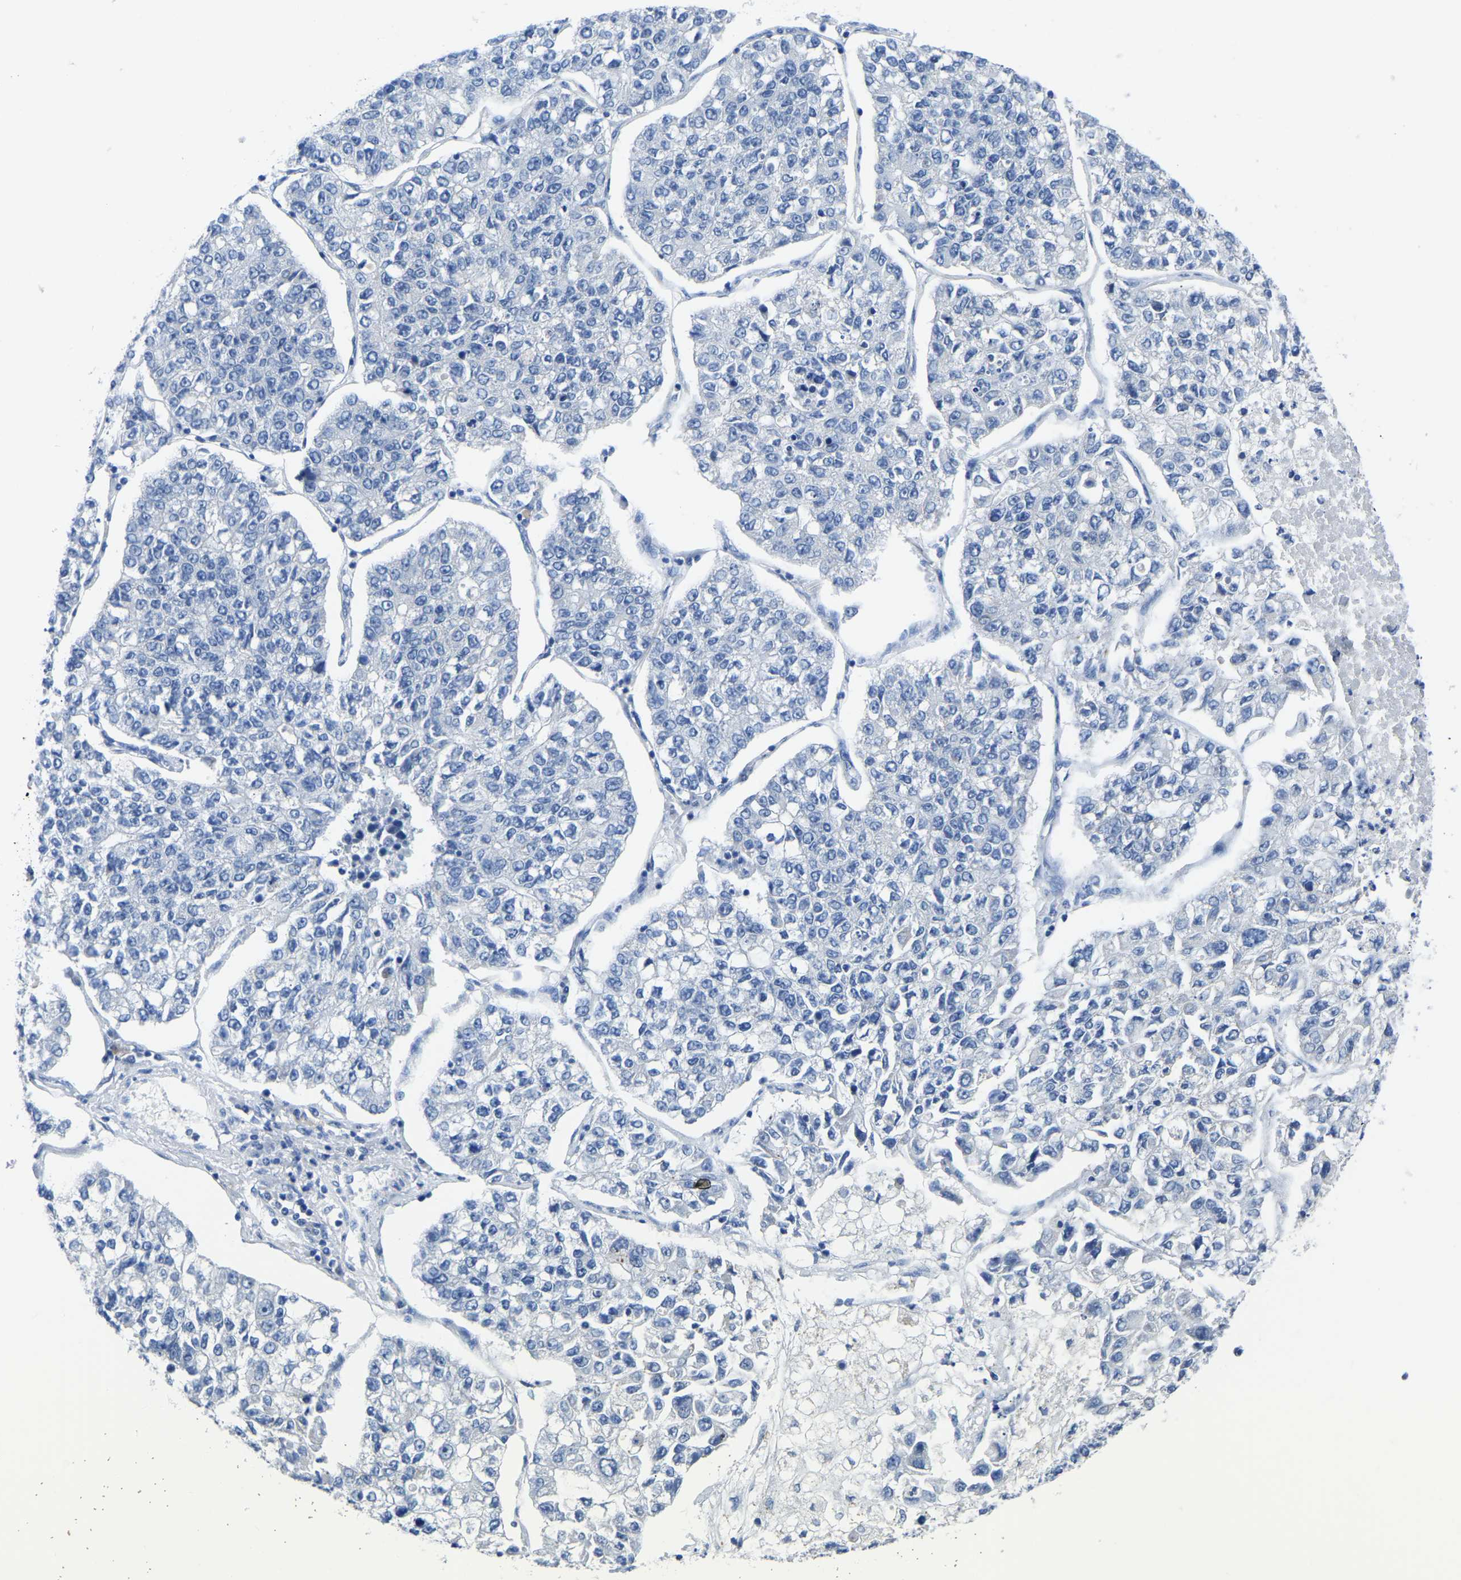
{"staining": {"intensity": "negative", "quantity": "none", "location": "none"}, "tissue": "lung cancer", "cell_type": "Tumor cells", "image_type": "cancer", "snomed": [{"axis": "morphology", "description": "Adenocarcinoma, NOS"}, {"axis": "topography", "description": "Lung"}], "caption": "A high-resolution image shows IHC staining of lung adenocarcinoma, which reveals no significant expression in tumor cells.", "gene": "ETFA", "patient": {"sex": "male", "age": 49}}